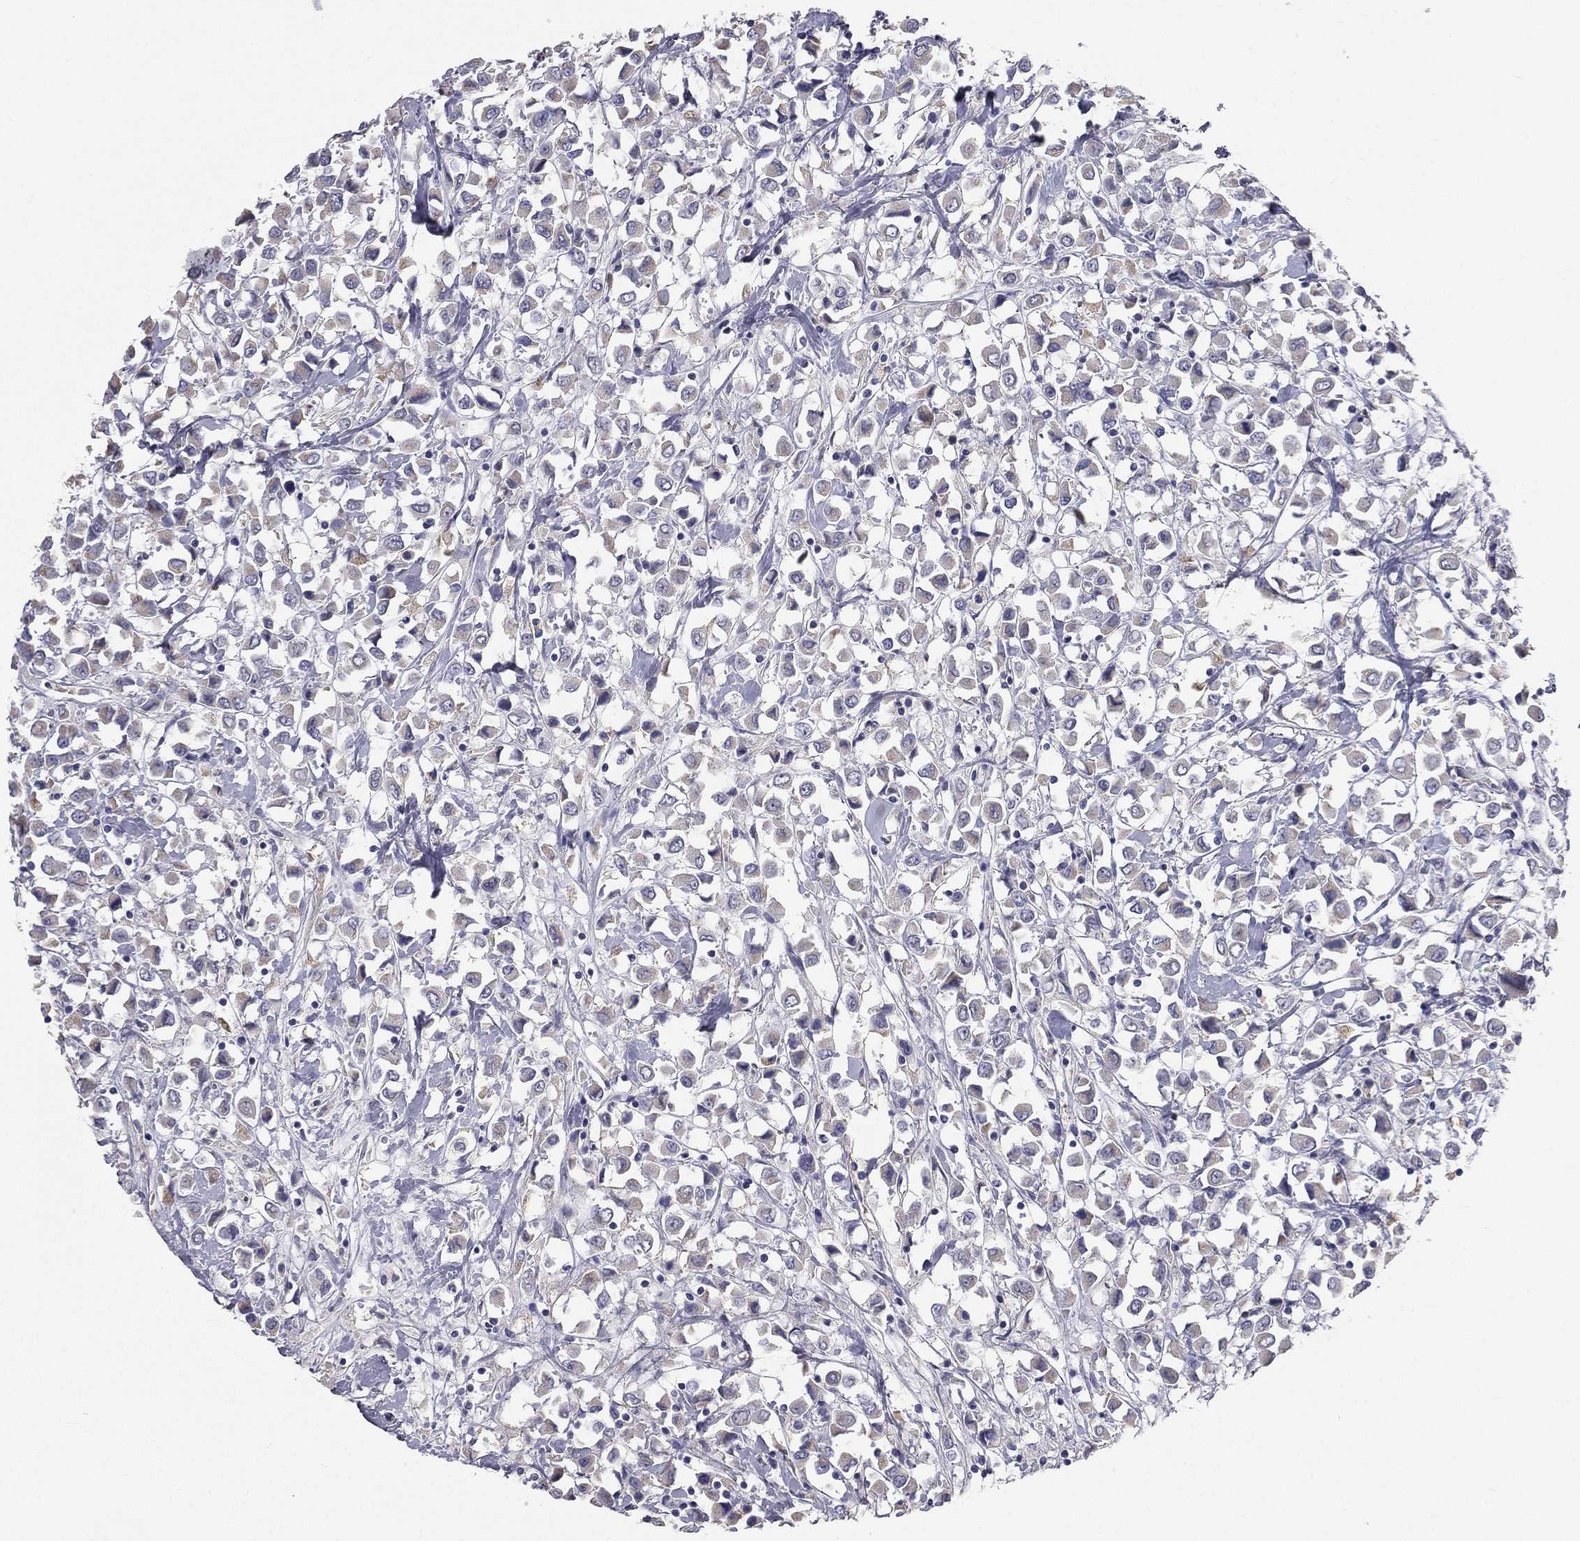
{"staining": {"intensity": "negative", "quantity": "none", "location": "none"}, "tissue": "breast cancer", "cell_type": "Tumor cells", "image_type": "cancer", "snomed": [{"axis": "morphology", "description": "Duct carcinoma"}, {"axis": "topography", "description": "Breast"}], "caption": "An immunohistochemistry (IHC) image of breast cancer is shown. There is no staining in tumor cells of breast cancer.", "gene": "MUC13", "patient": {"sex": "female", "age": 61}}